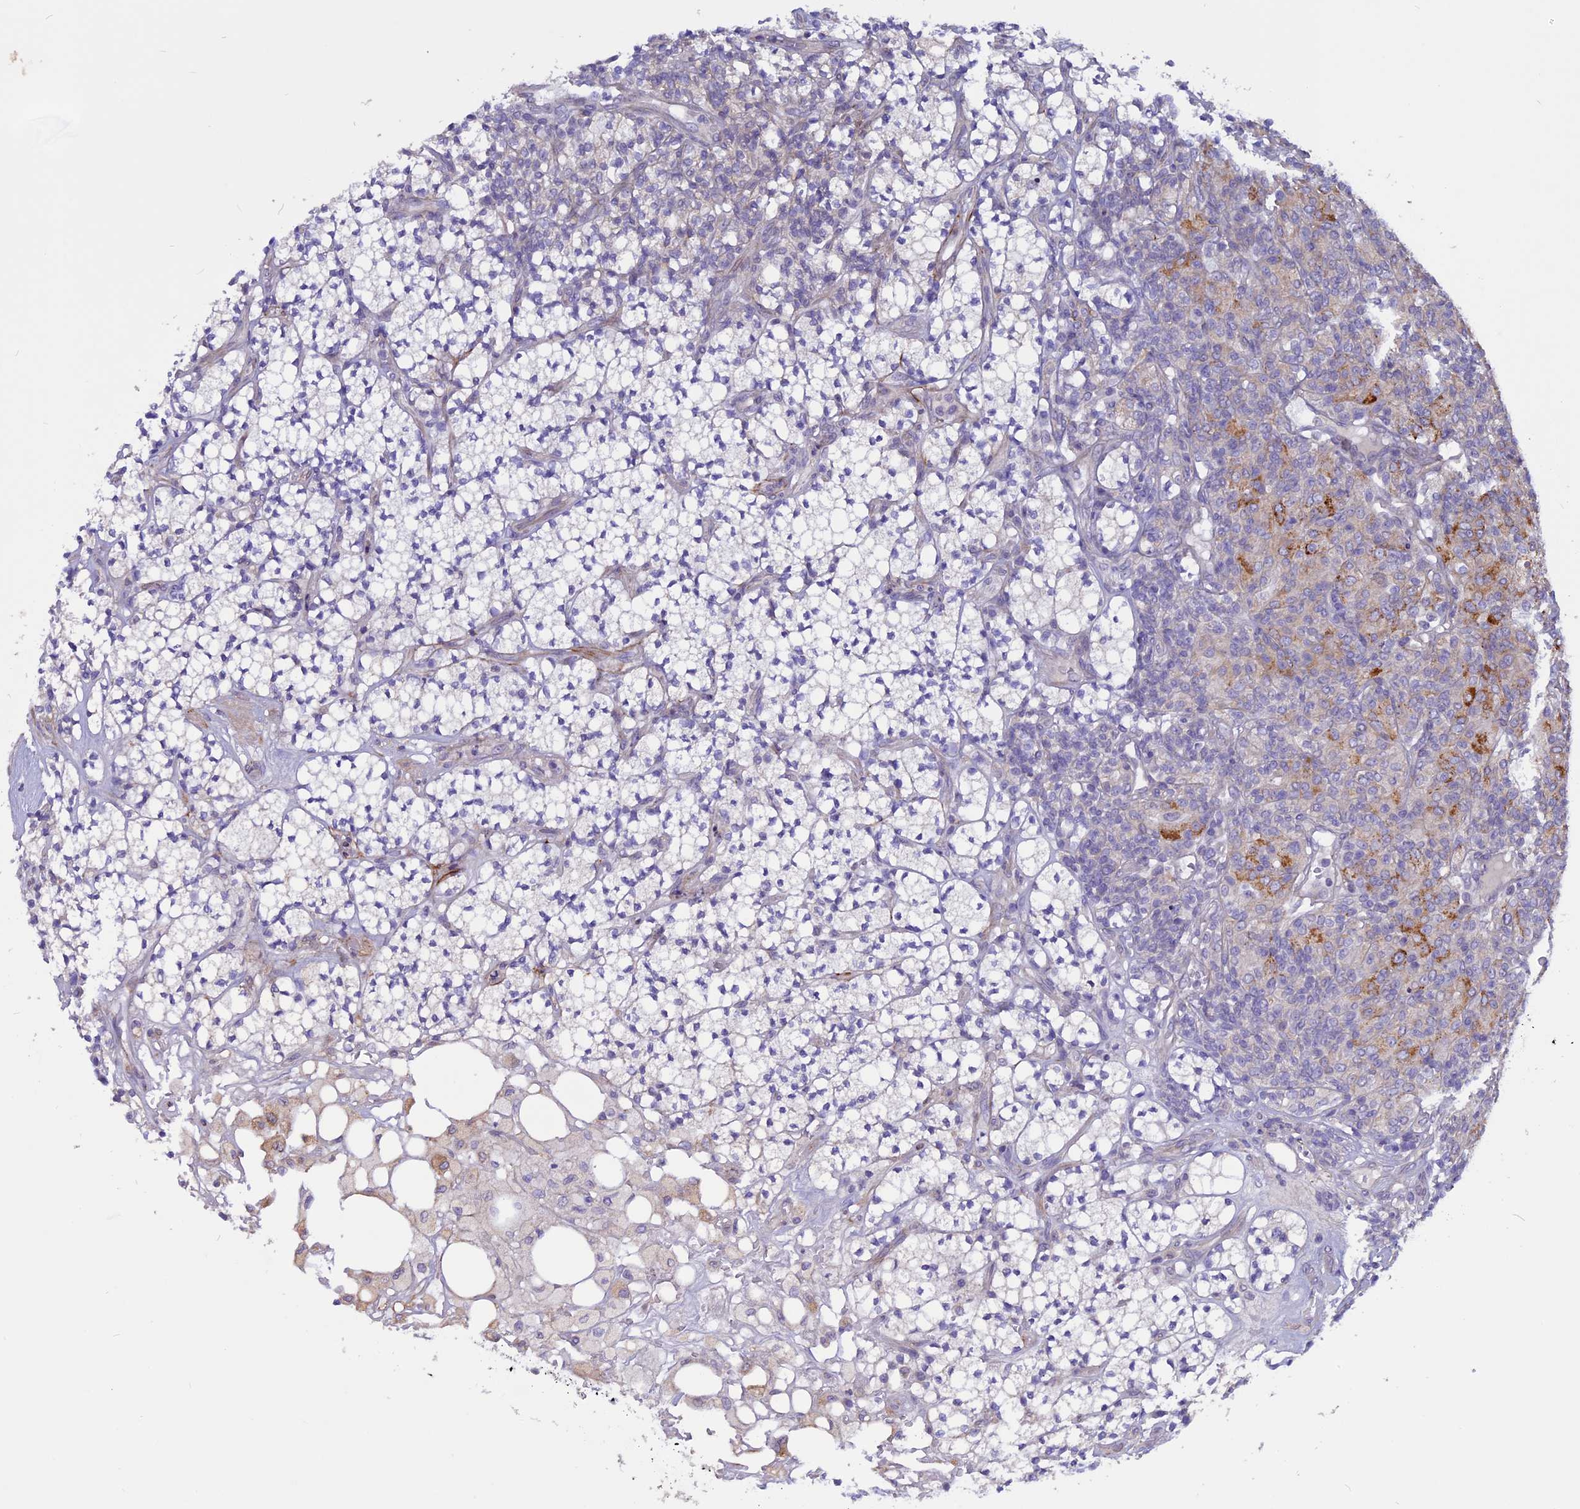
{"staining": {"intensity": "moderate", "quantity": "<25%", "location": "cytoplasmic/membranous"}, "tissue": "renal cancer", "cell_type": "Tumor cells", "image_type": "cancer", "snomed": [{"axis": "morphology", "description": "Adenocarcinoma, NOS"}, {"axis": "topography", "description": "Kidney"}], "caption": "This is an image of immunohistochemistry (IHC) staining of adenocarcinoma (renal), which shows moderate positivity in the cytoplasmic/membranous of tumor cells.", "gene": "SPHKAP", "patient": {"sex": "male", "age": 77}}